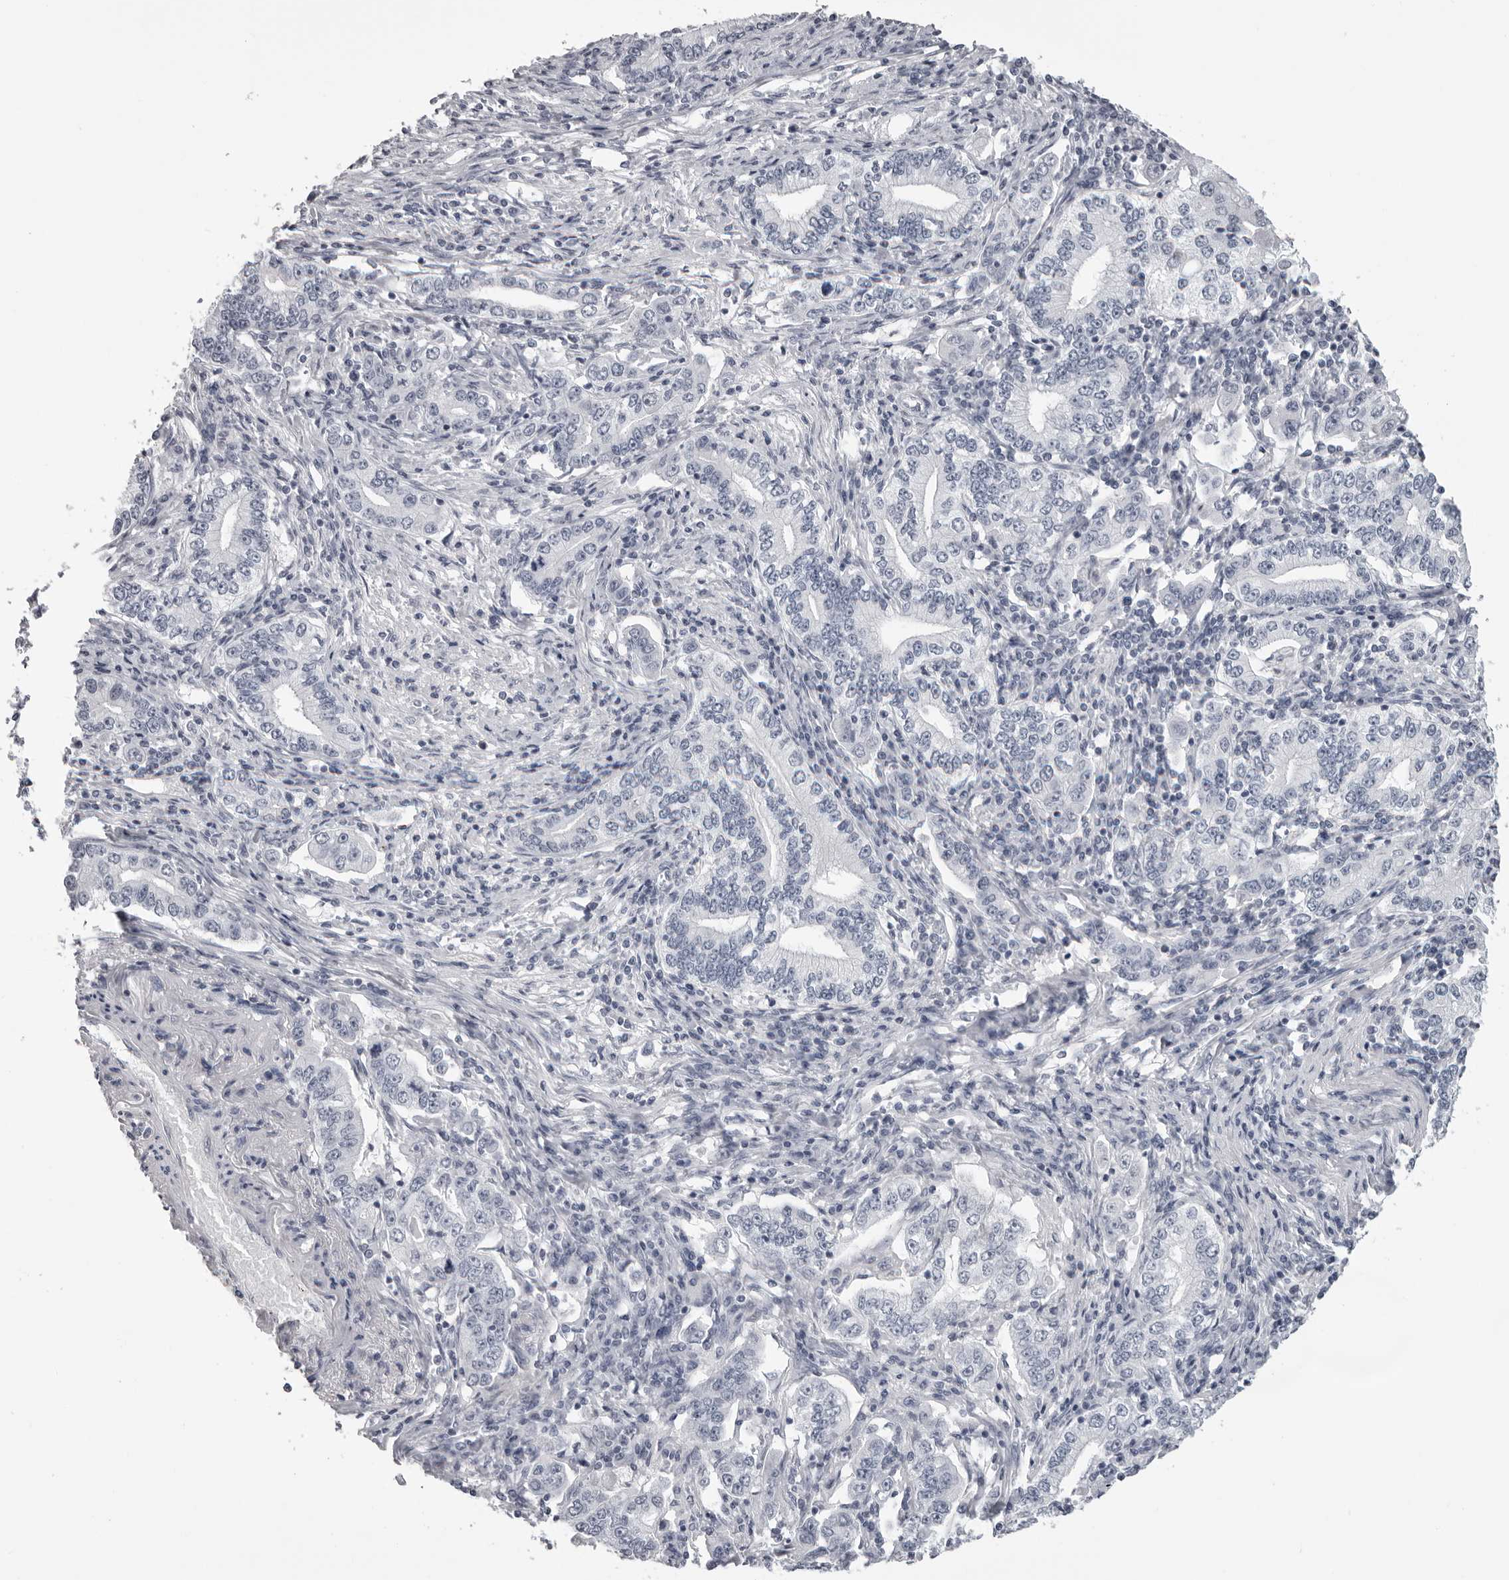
{"staining": {"intensity": "negative", "quantity": "none", "location": "none"}, "tissue": "stomach cancer", "cell_type": "Tumor cells", "image_type": "cancer", "snomed": [{"axis": "morphology", "description": "Adenocarcinoma, NOS"}, {"axis": "topography", "description": "Stomach, lower"}], "caption": "Stomach cancer stained for a protein using immunohistochemistry (IHC) displays no staining tumor cells.", "gene": "DNALI1", "patient": {"sex": "female", "age": 72}}